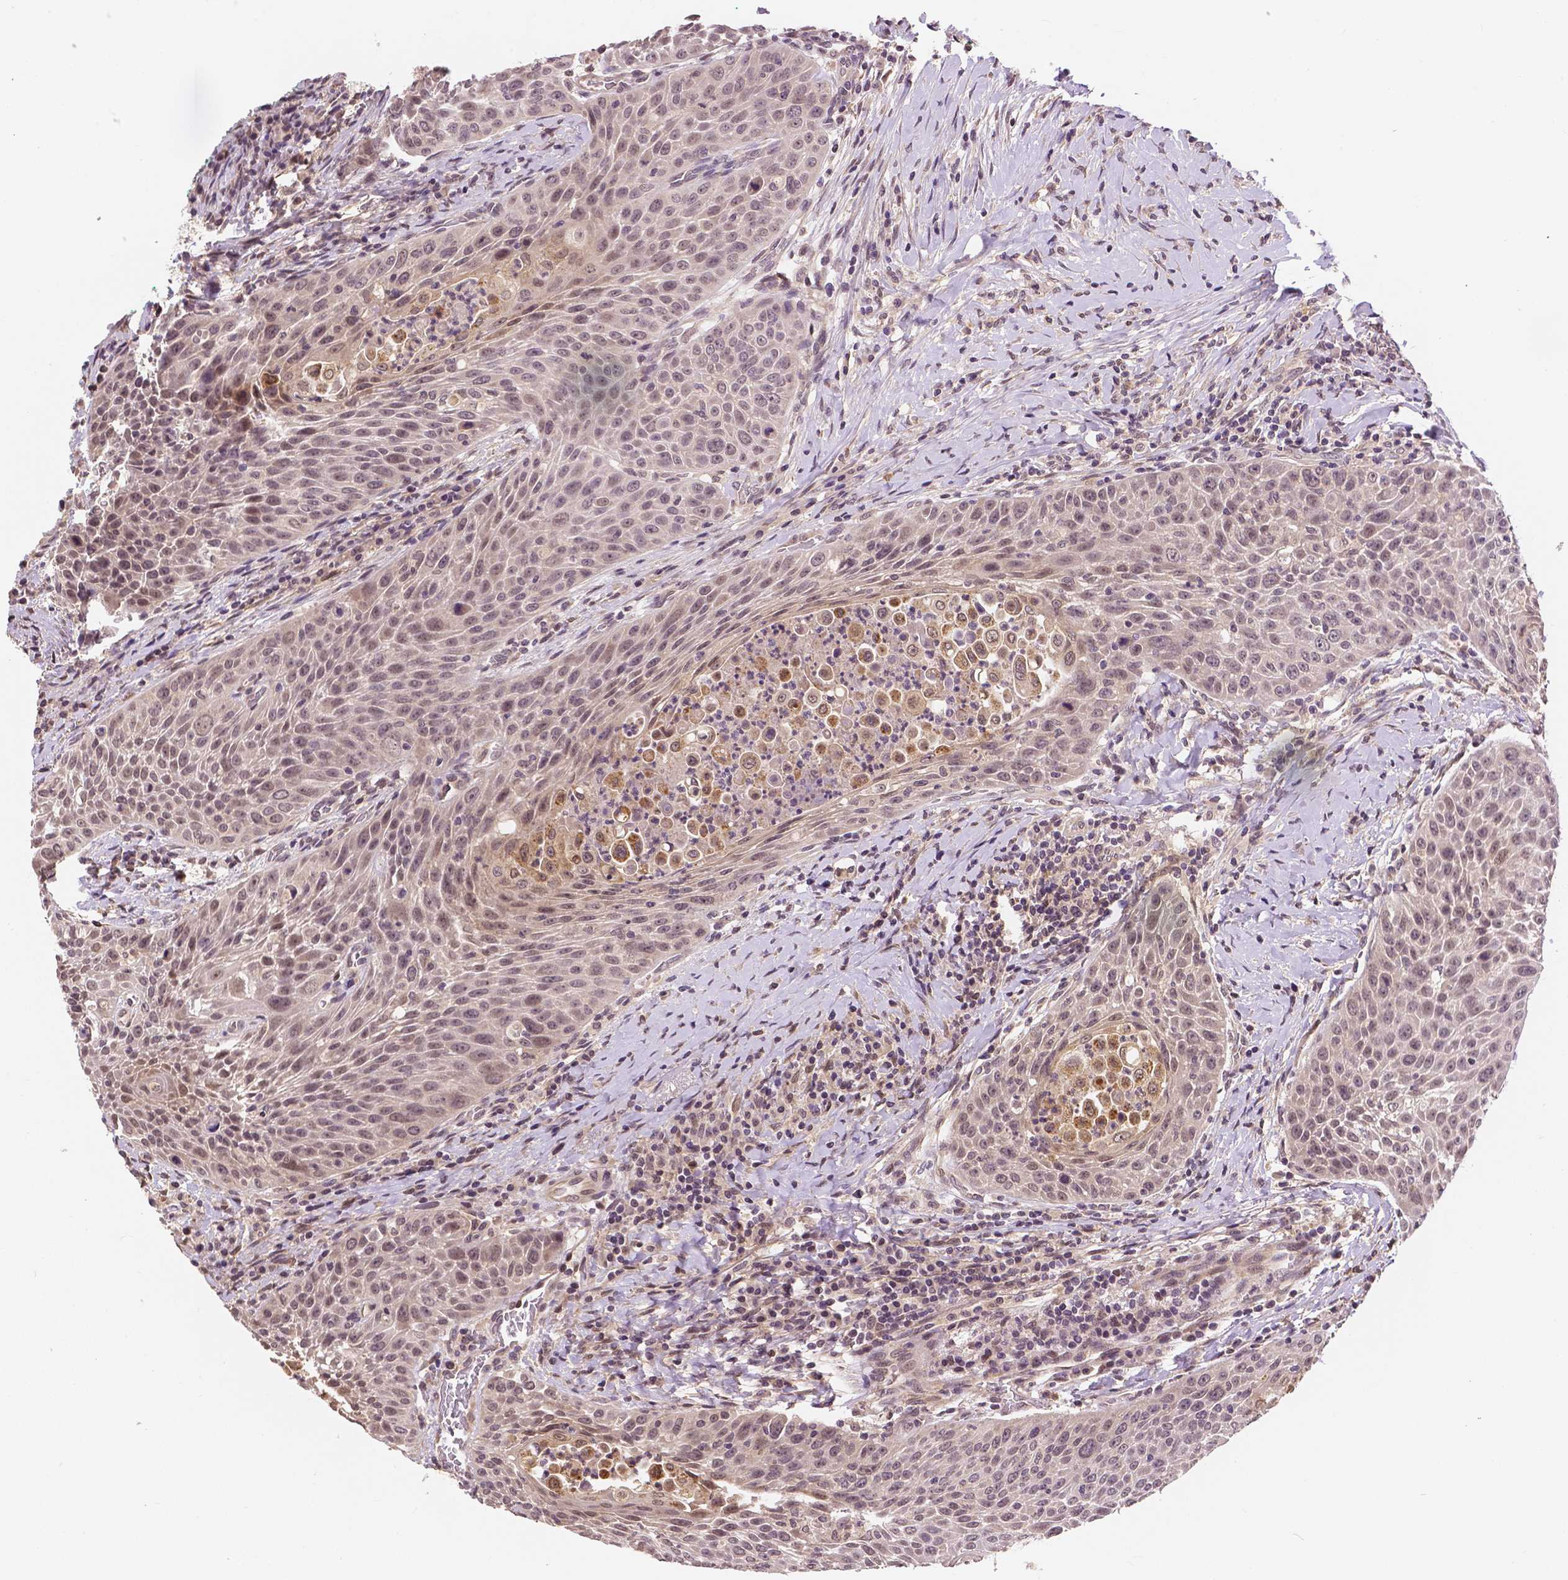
{"staining": {"intensity": "weak", "quantity": "<25%", "location": "nuclear"}, "tissue": "head and neck cancer", "cell_type": "Tumor cells", "image_type": "cancer", "snomed": [{"axis": "morphology", "description": "Squamous cell carcinoma, NOS"}, {"axis": "topography", "description": "Head-Neck"}], "caption": "An image of human head and neck squamous cell carcinoma is negative for staining in tumor cells.", "gene": "MAP1LC3B", "patient": {"sex": "male", "age": 69}}